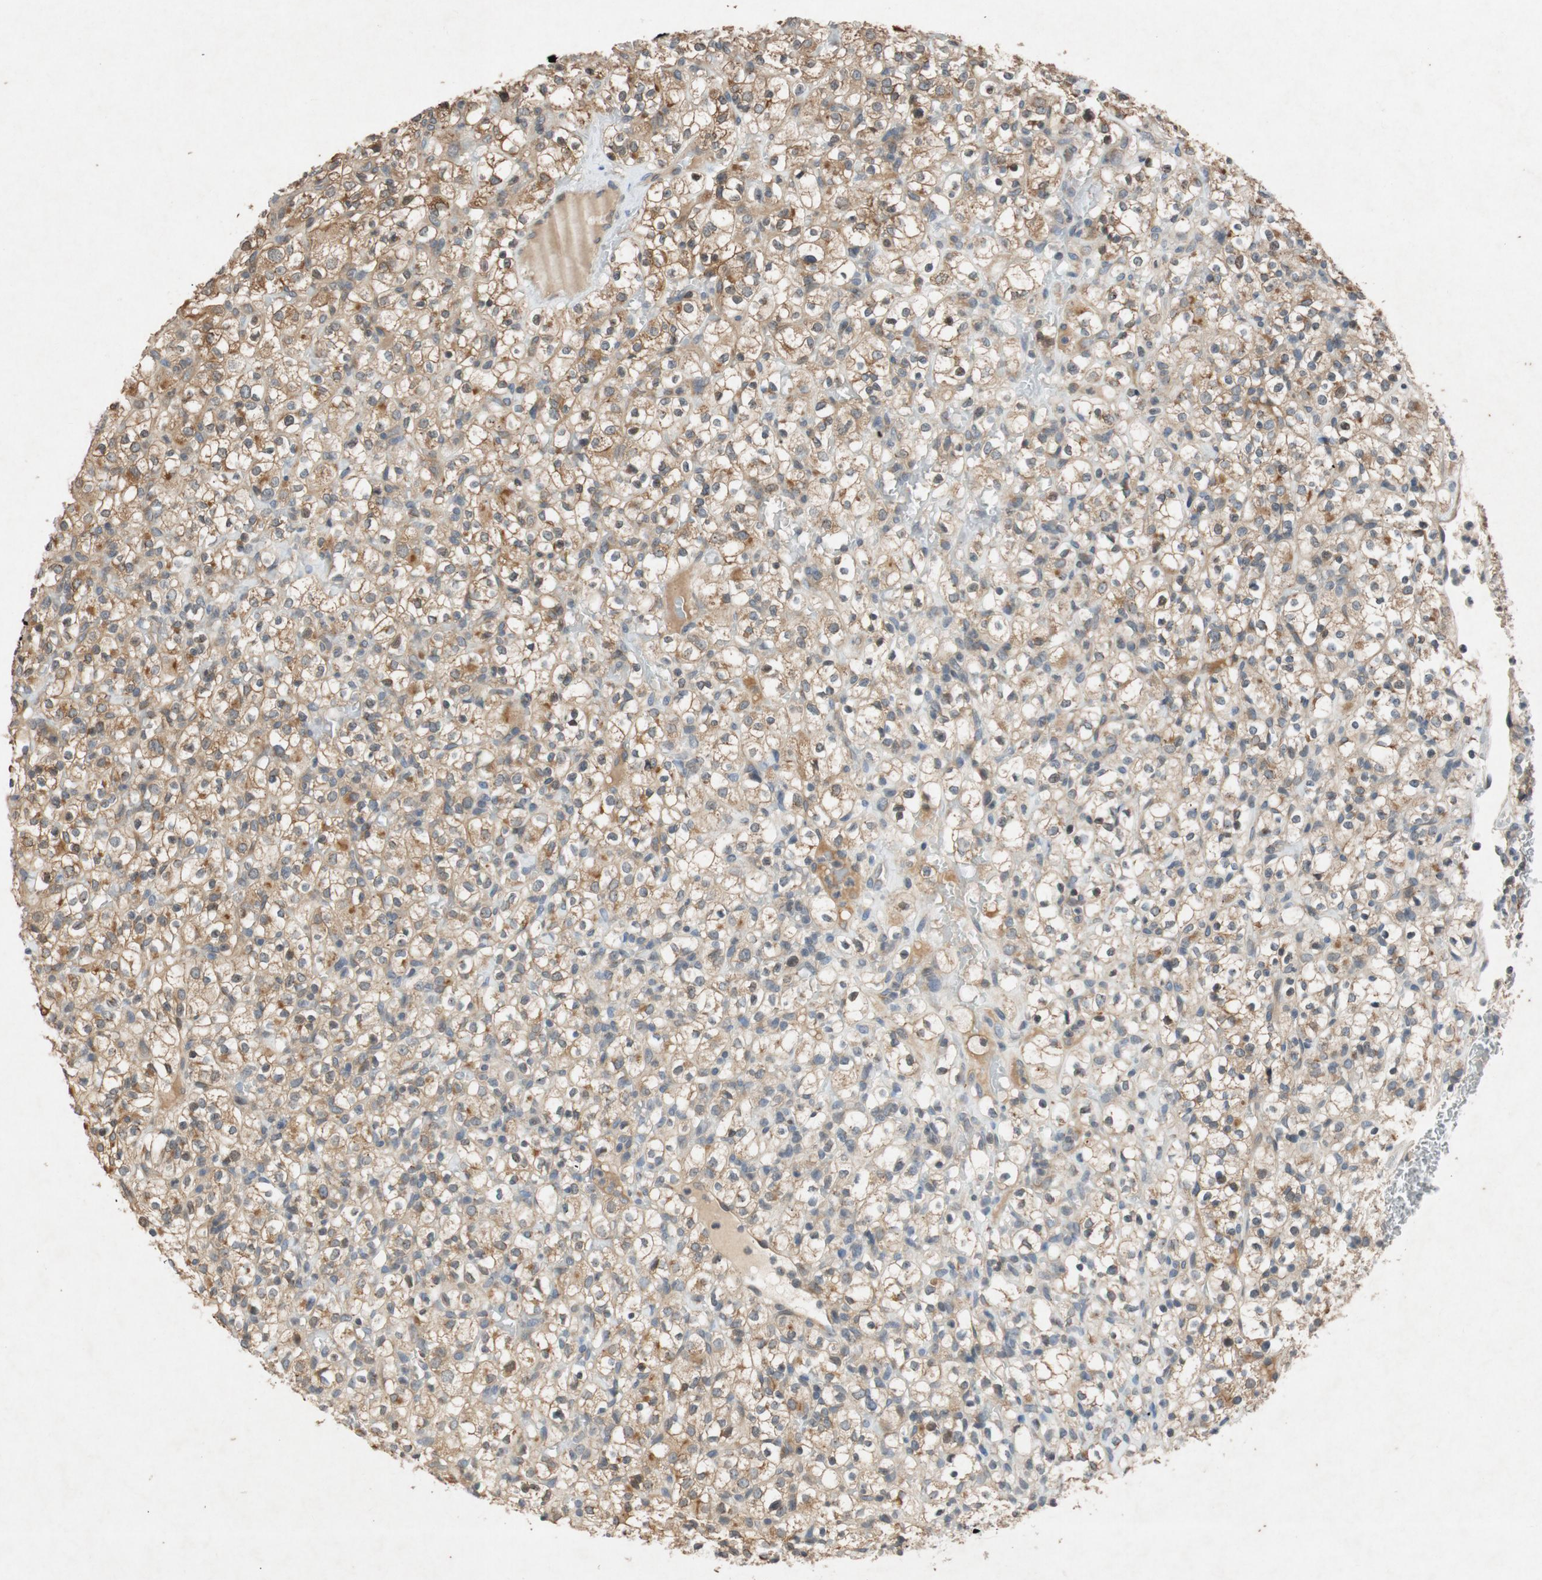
{"staining": {"intensity": "moderate", "quantity": ">75%", "location": "cytoplasmic/membranous"}, "tissue": "renal cancer", "cell_type": "Tumor cells", "image_type": "cancer", "snomed": [{"axis": "morphology", "description": "Normal tissue, NOS"}, {"axis": "morphology", "description": "Adenocarcinoma, NOS"}, {"axis": "topography", "description": "Kidney"}], "caption": "High-power microscopy captured an immunohistochemistry (IHC) photomicrograph of renal adenocarcinoma, revealing moderate cytoplasmic/membranous positivity in about >75% of tumor cells.", "gene": "ATP2C1", "patient": {"sex": "female", "age": 72}}